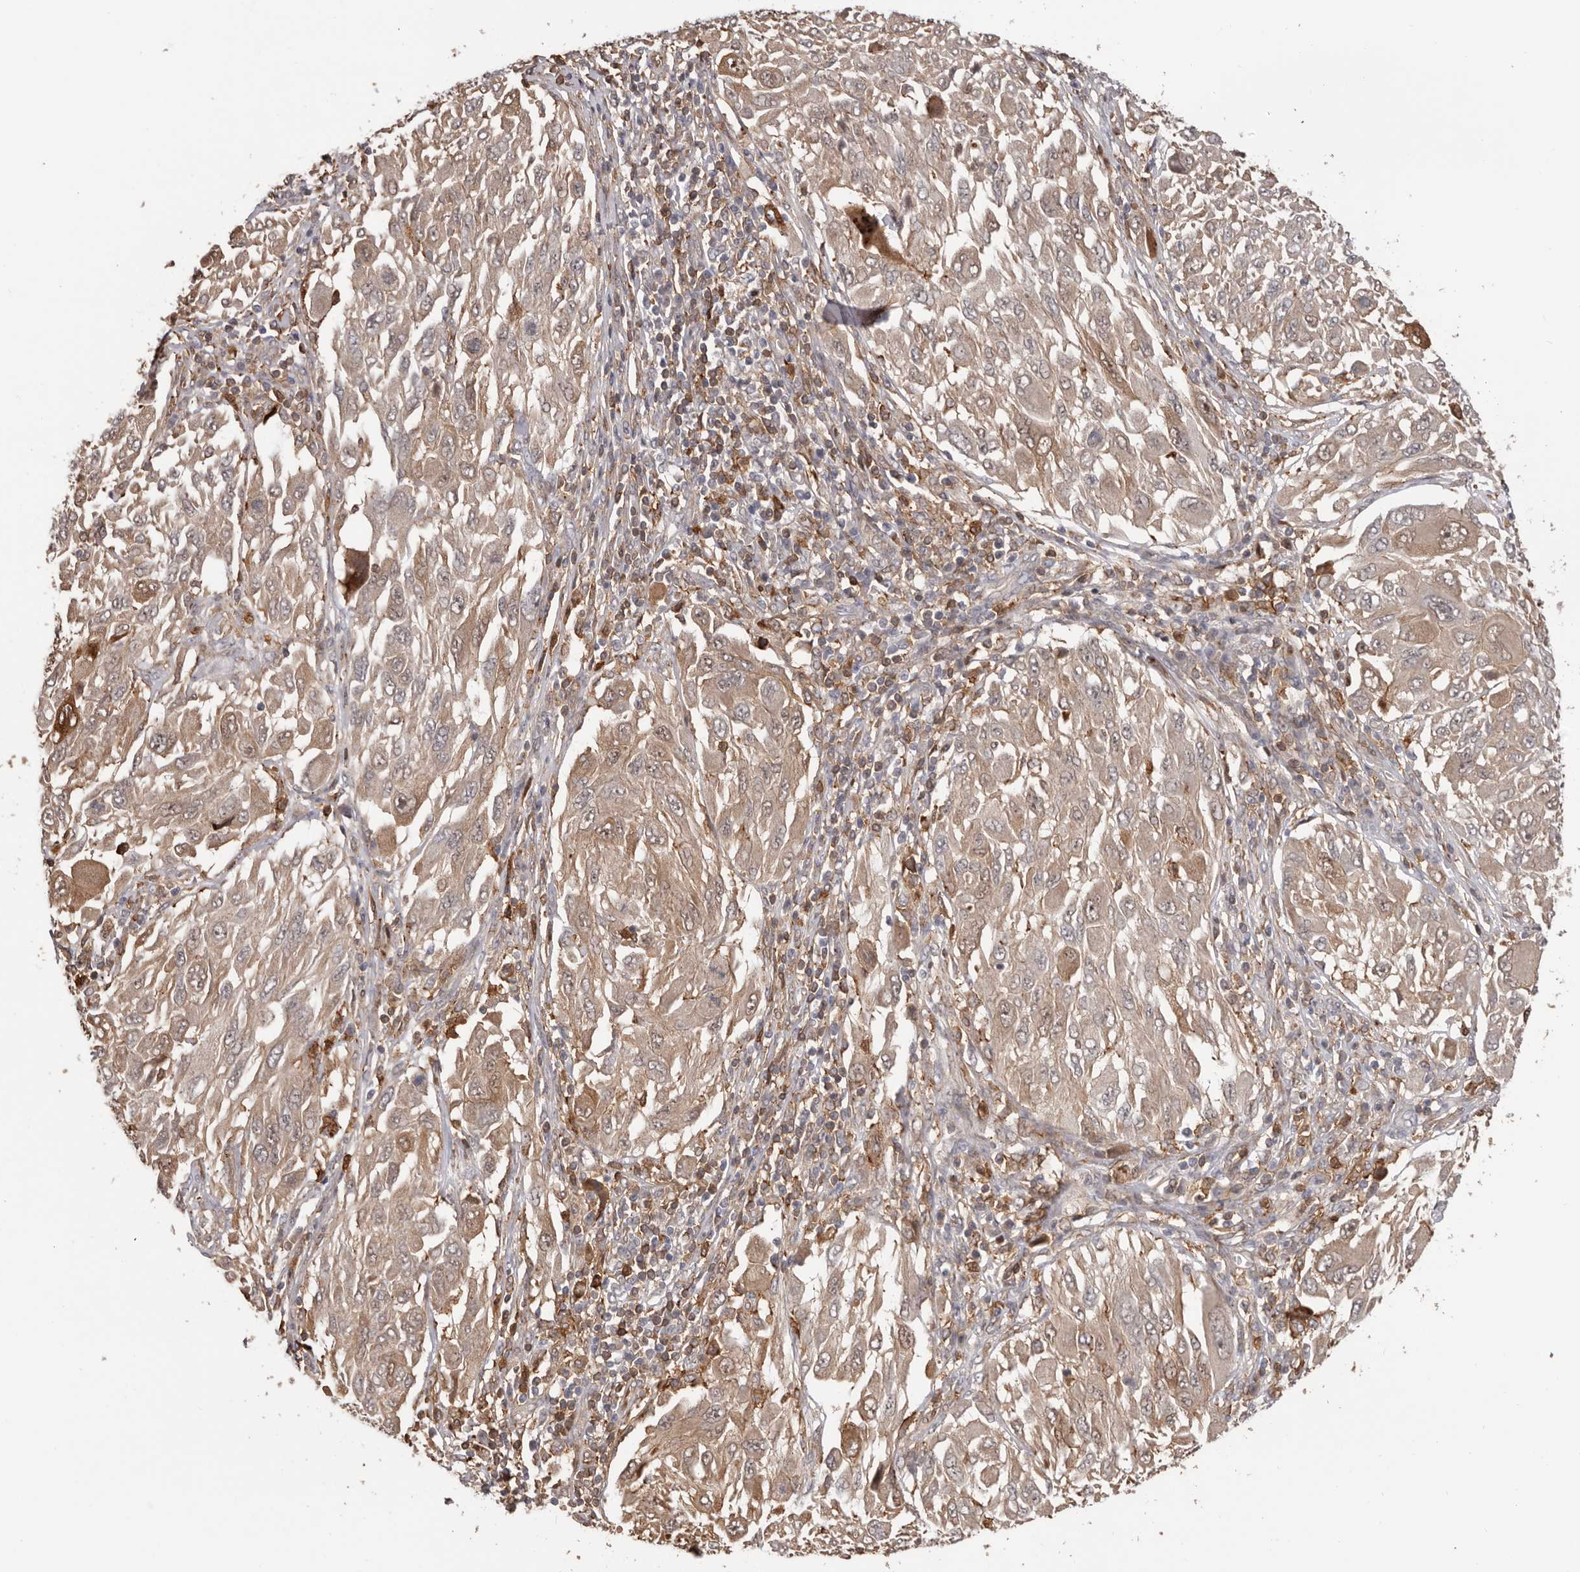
{"staining": {"intensity": "weak", "quantity": ">75%", "location": "cytoplasmic/membranous"}, "tissue": "melanoma", "cell_type": "Tumor cells", "image_type": "cancer", "snomed": [{"axis": "morphology", "description": "Malignant melanoma, NOS"}, {"axis": "topography", "description": "Skin"}], "caption": "This is a photomicrograph of immunohistochemistry (IHC) staining of melanoma, which shows weak staining in the cytoplasmic/membranous of tumor cells.", "gene": "PRR12", "patient": {"sex": "female", "age": 91}}